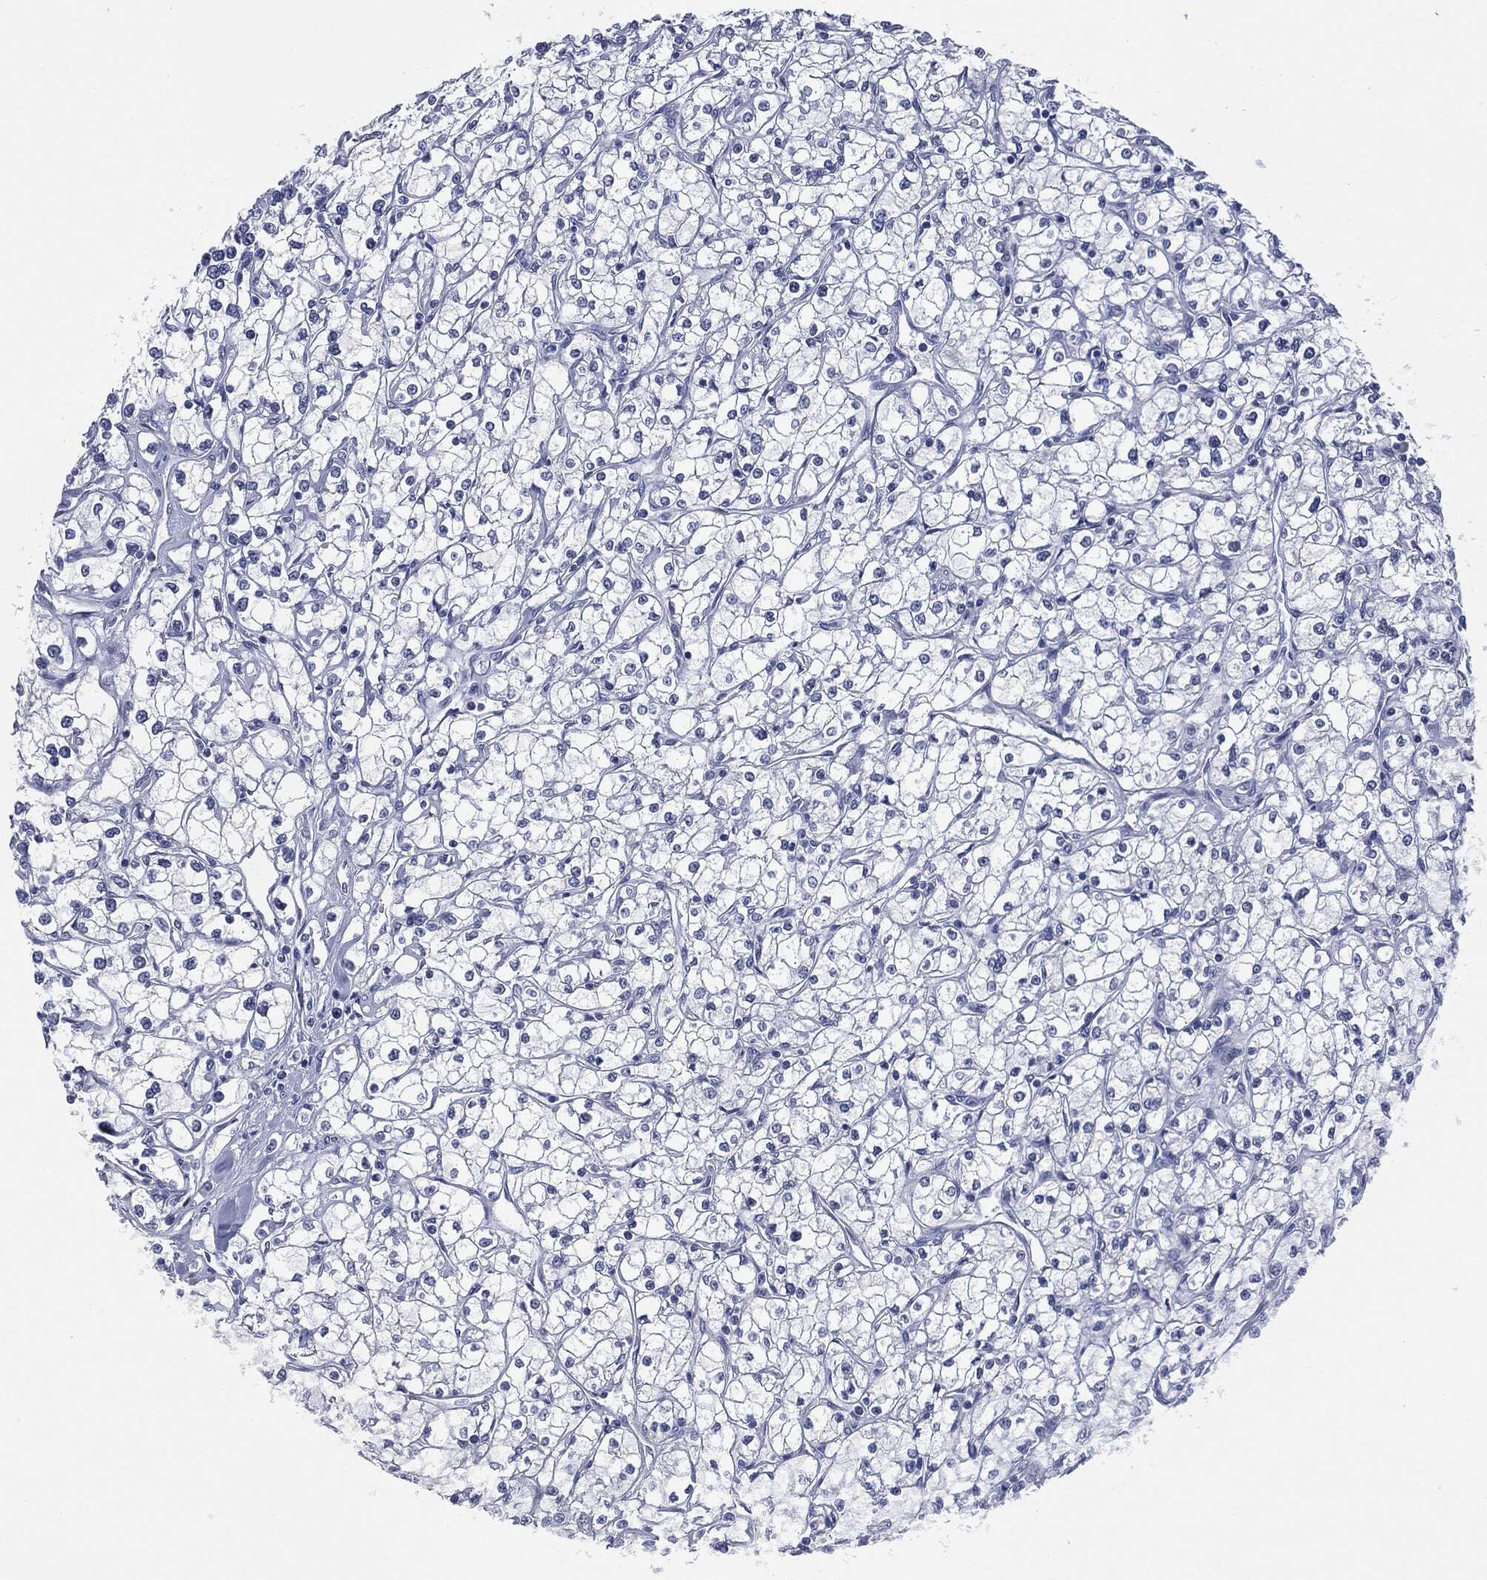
{"staining": {"intensity": "negative", "quantity": "none", "location": "none"}, "tissue": "renal cancer", "cell_type": "Tumor cells", "image_type": "cancer", "snomed": [{"axis": "morphology", "description": "Adenocarcinoma, NOS"}, {"axis": "topography", "description": "Kidney"}], "caption": "Tumor cells are negative for brown protein staining in renal cancer.", "gene": "MUC16", "patient": {"sex": "male", "age": 67}}